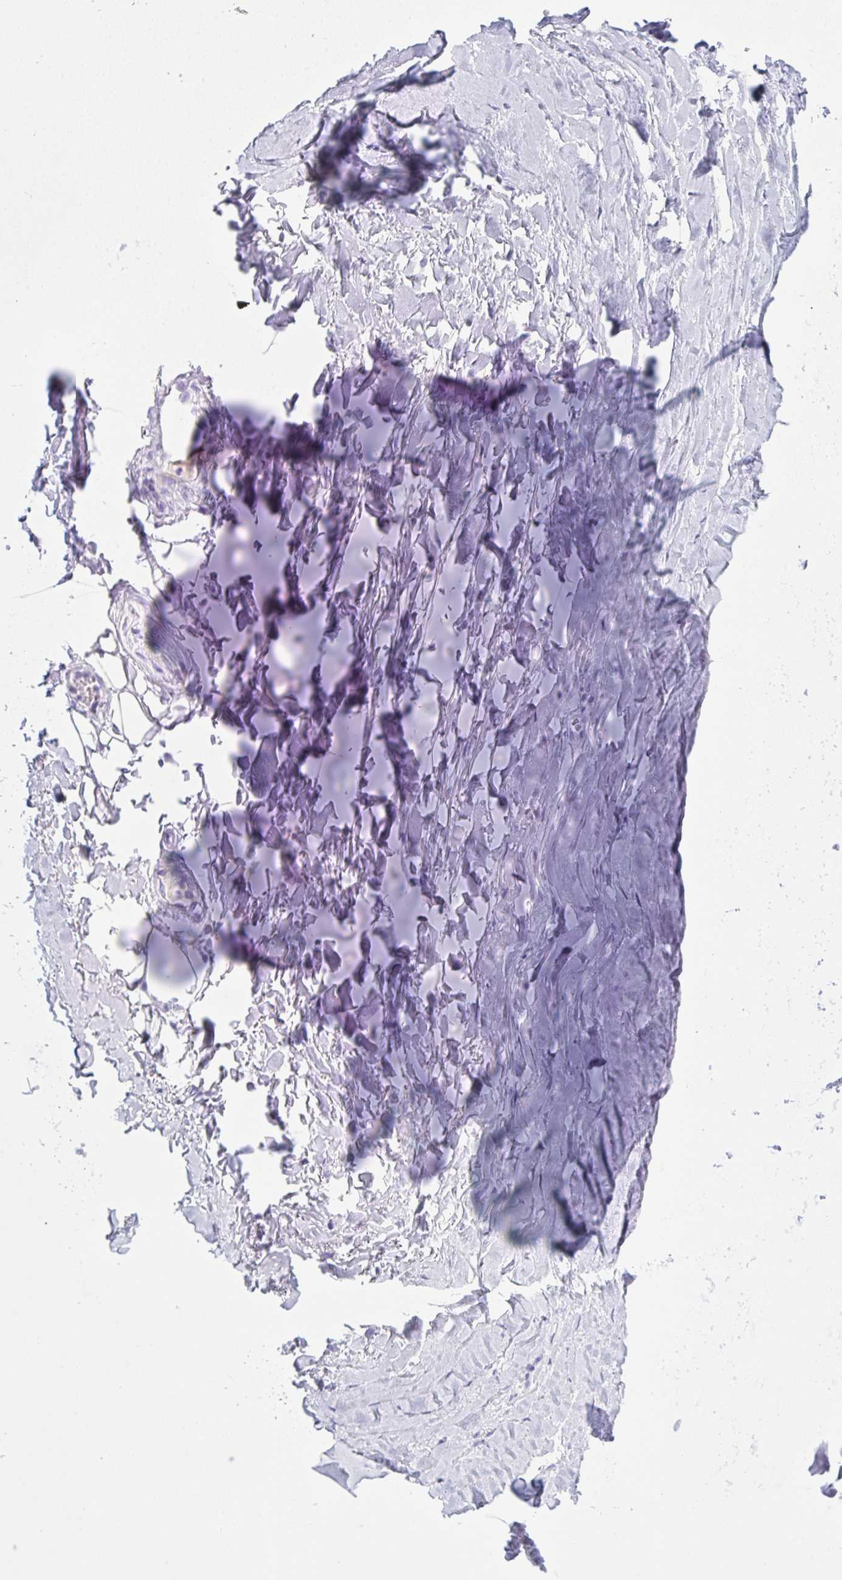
{"staining": {"intensity": "negative", "quantity": "none", "location": "none"}, "tissue": "adipose tissue", "cell_type": "Adipocytes", "image_type": "normal", "snomed": [{"axis": "morphology", "description": "Normal tissue, NOS"}, {"axis": "topography", "description": "Cartilage tissue"}, {"axis": "topography", "description": "Nasopharynx"}, {"axis": "topography", "description": "Thyroid gland"}], "caption": "DAB immunohistochemical staining of benign human adipose tissue displays no significant staining in adipocytes. The staining was performed using DAB to visualize the protein expression in brown, while the nuclei were stained in blue with hematoxylin (Magnification: 20x).", "gene": "JCHAIN", "patient": {"sex": "male", "age": 63}}